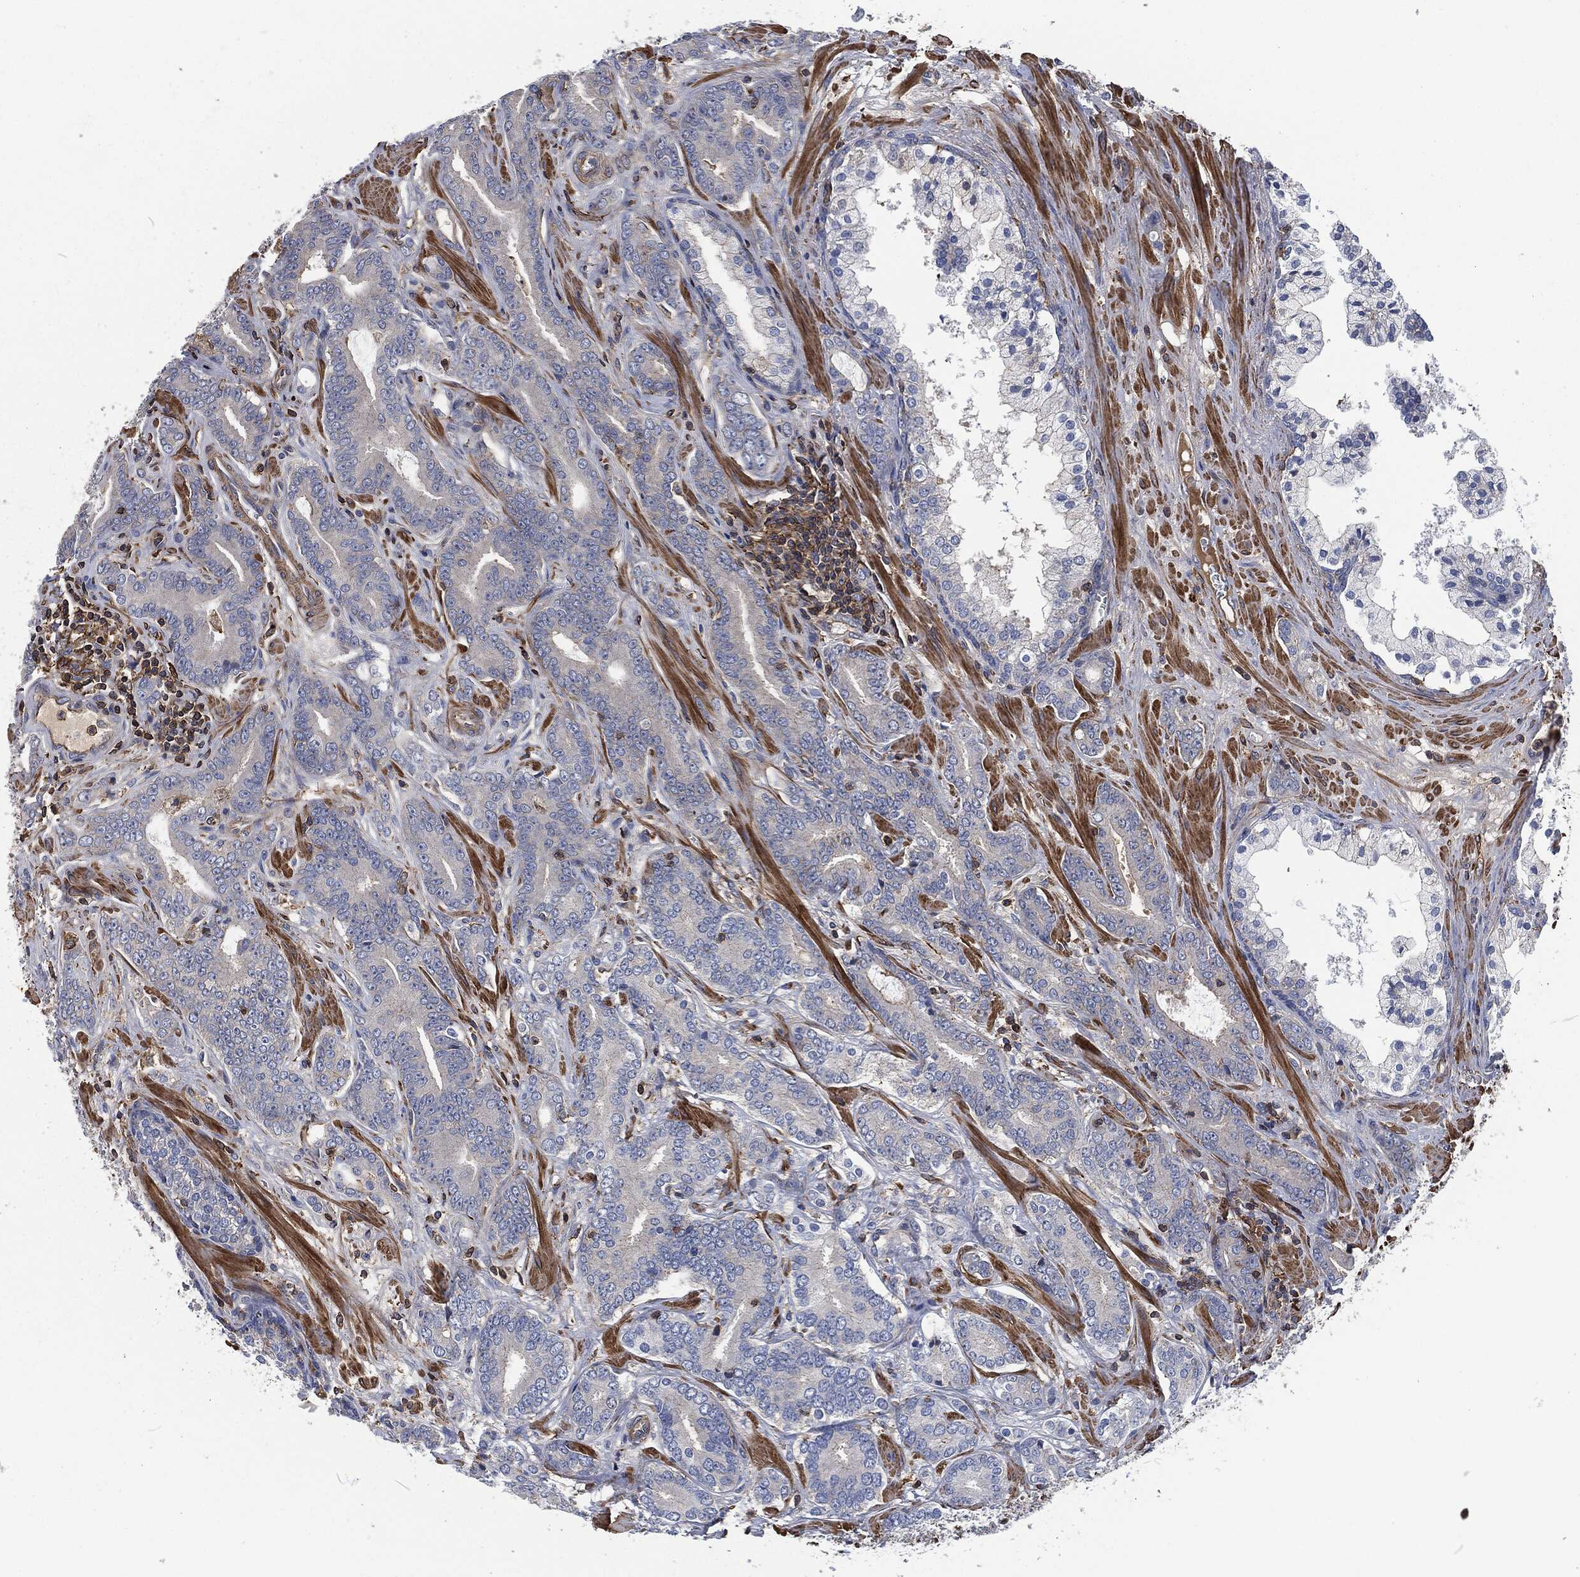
{"staining": {"intensity": "negative", "quantity": "none", "location": "none"}, "tissue": "prostate cancer", "cell_type": "Tumor cells", "image_type": "cancer", "snomed": [{"axis": "morphology", "description": "Adenocarcinoma, NOS"}, {"axis": "topography", "description": "Prostate"}], "caption": "Prostate cancer (adenocarcinoma) stained for a protein using immunohistochemistry (IHC) exhibits no positivity tumor cells.", "gene": "LGALS9", "patient": {"sex": "male", "age": 55}}